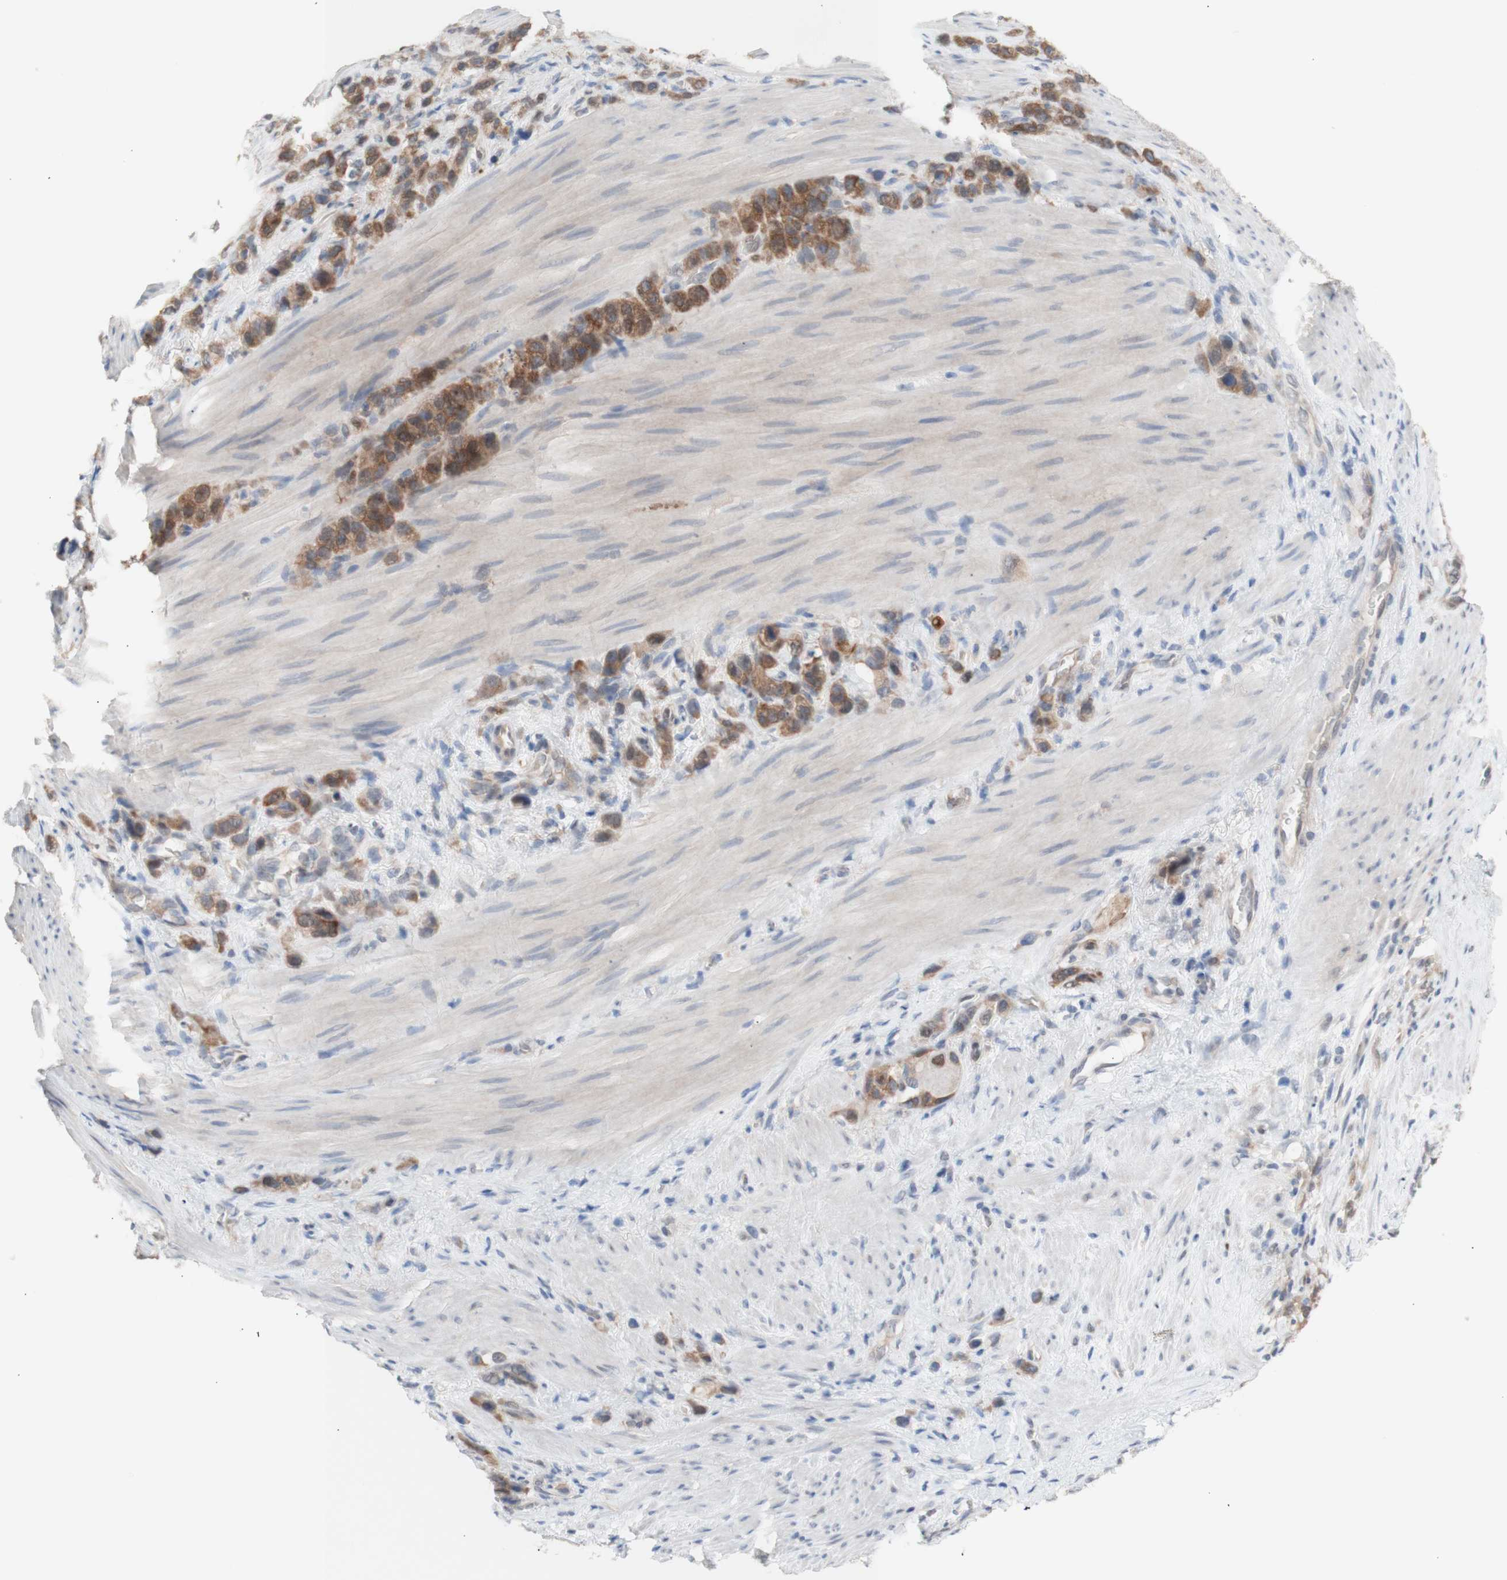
{"staining": {"intensity": "moderate", "quantity": ">75%", "location": "cytoplasmic/membranous"}, "tissue": "stomach cancer", "cell_type": "Tumor cells", "image_type": "cancer", "snomed": [{"axis": "morphology", "description": "Adenocarcinoma, NOS"}, {"axis": "morphology", "description": "Adenocarcinoma, High grade"}, {"axis": "topography", "description": "Stomach, upper"}, {"axis": "topography", "description": "Stomach, lower"}], "caption": "Immunohistochemistry (IHC) micrograph of human high-grade adenocarcinoma (stomach) stained for a protein (brown), which displays medium levels of moderate cytoplasmic/membranous expression in about >75% of tumor cells.", "gene": "PRMT5", "patient": {"sex": "female", "age": 65}}